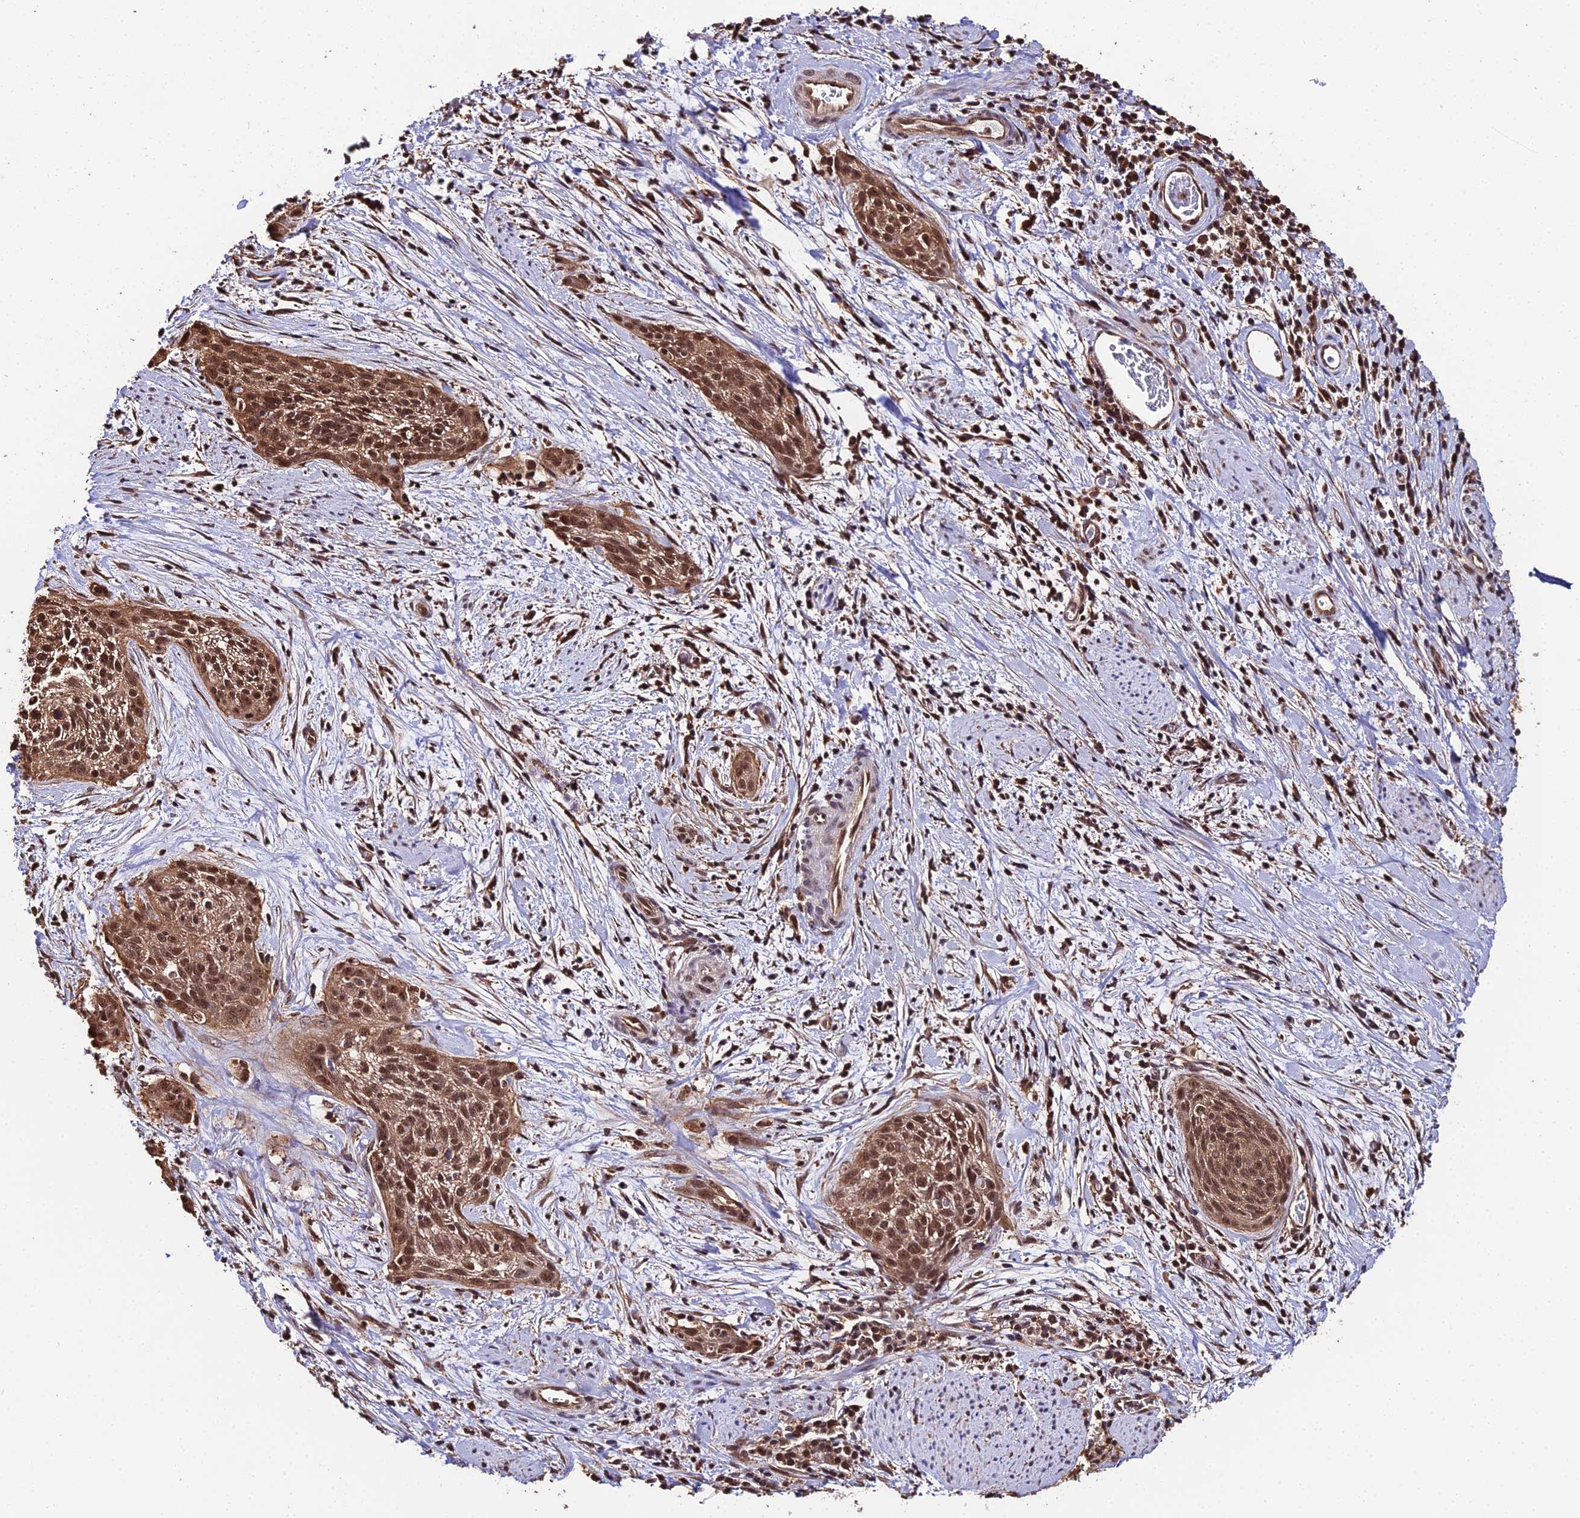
{"staining": {"intensity": "moderate", "quantity": ">75%", "location": "cytoplasmic/membranous,nuclear"}, "tissue": "cervical cancer", "cell_type": "Tumor cells", "image_type": "cancer", "snomed": [{"axis": "morphology", "description": "Squamous cell carcinoma, NOS"}, {"axis": "topography", "description": "Cervix"}], "caption": "About >75% of tumor cells in cervical squamous cell carcinoma exhibit moderate cytoplasmic/membranous and nuclear protein staining as visualized by brown immunohistochemical staining.", "gene": "PPP4C", "patient": {"sex": "female", "age": 55}}